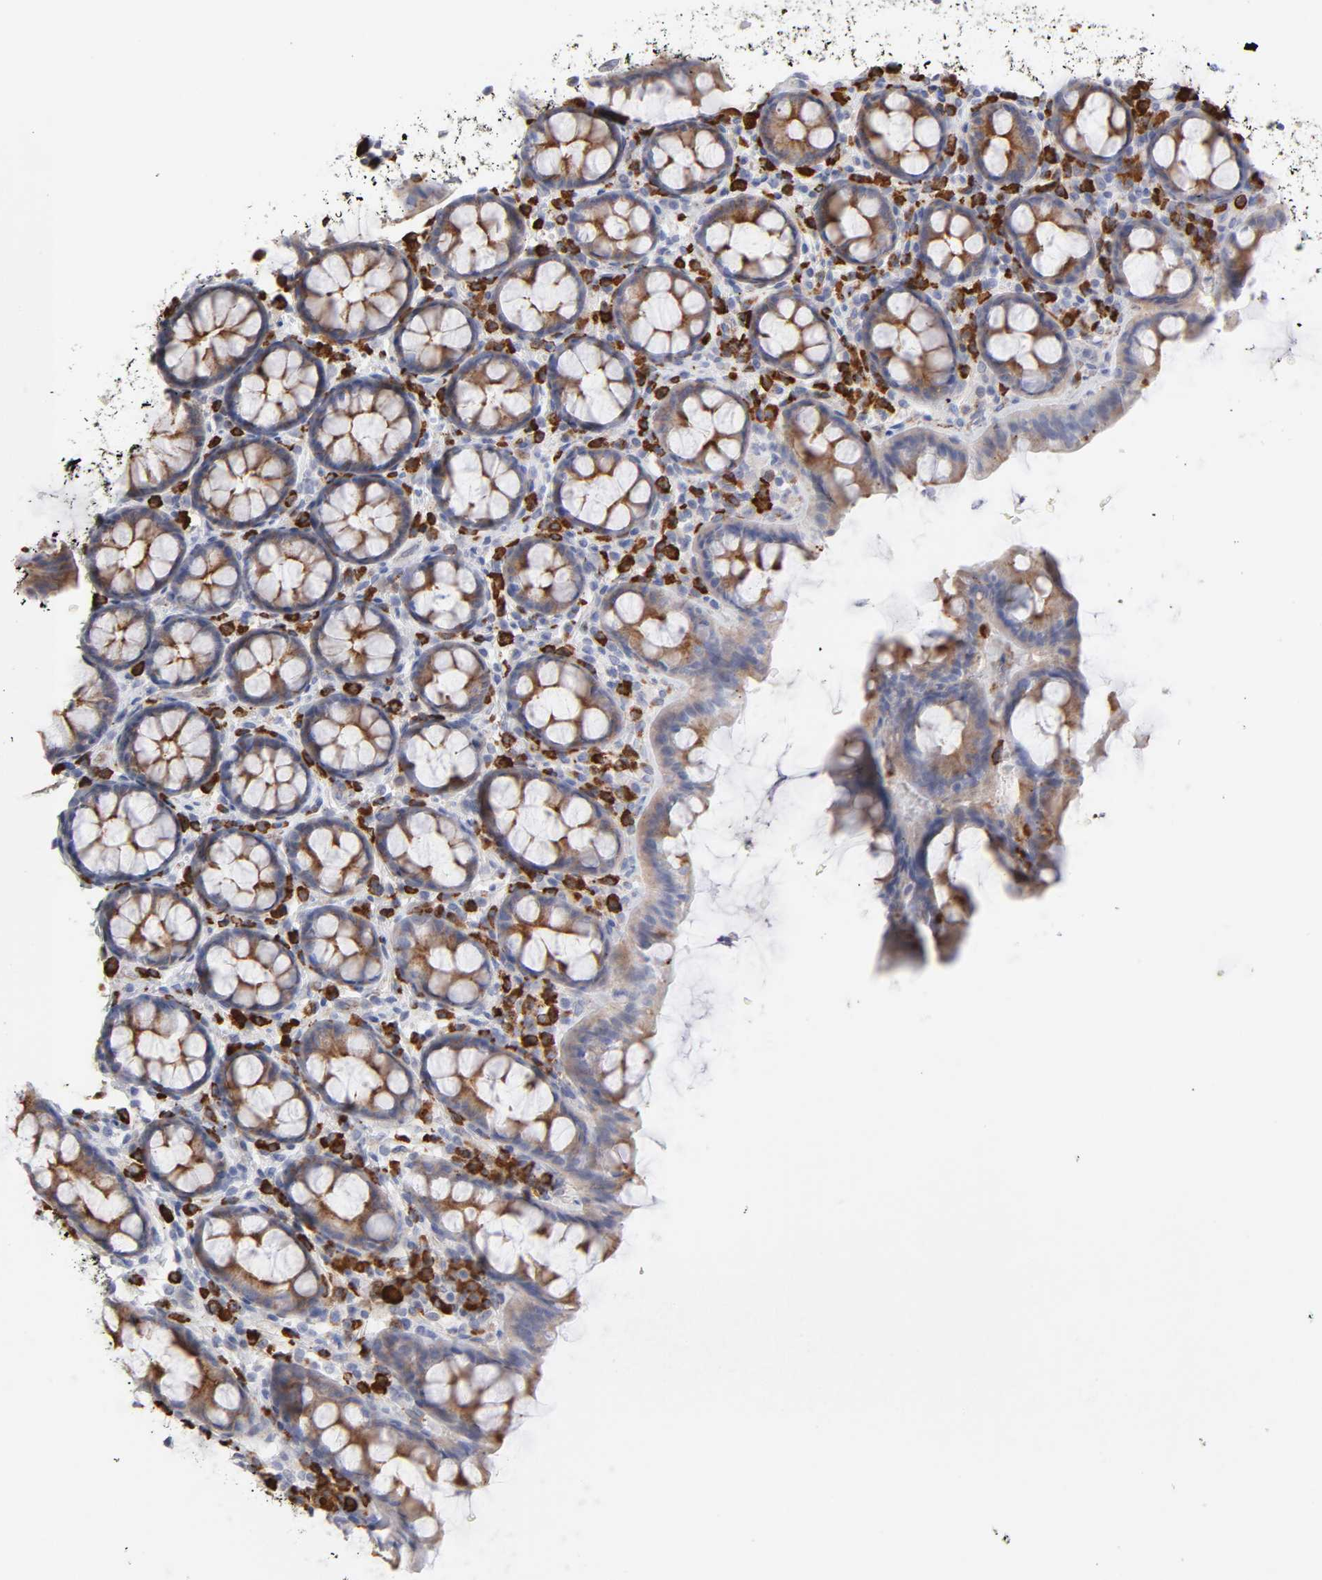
{"staining": {"intensity": "negative", "quantity": "none", "location": "none"}, "tissue": "rectum", "cell_type": "Glandular cells", "image_type": "normal", "snomed": [{"axis": "morphology", "description": "Normal tissue, NOS"}, {"axis": "topography", "description": "Rectum"}], "caption": "Immunohistochemical staining of benign rectum displays no significant positivity in glandular cells.", "gene": "PLAT", "patient": {"sex": "male", "age": 92}}